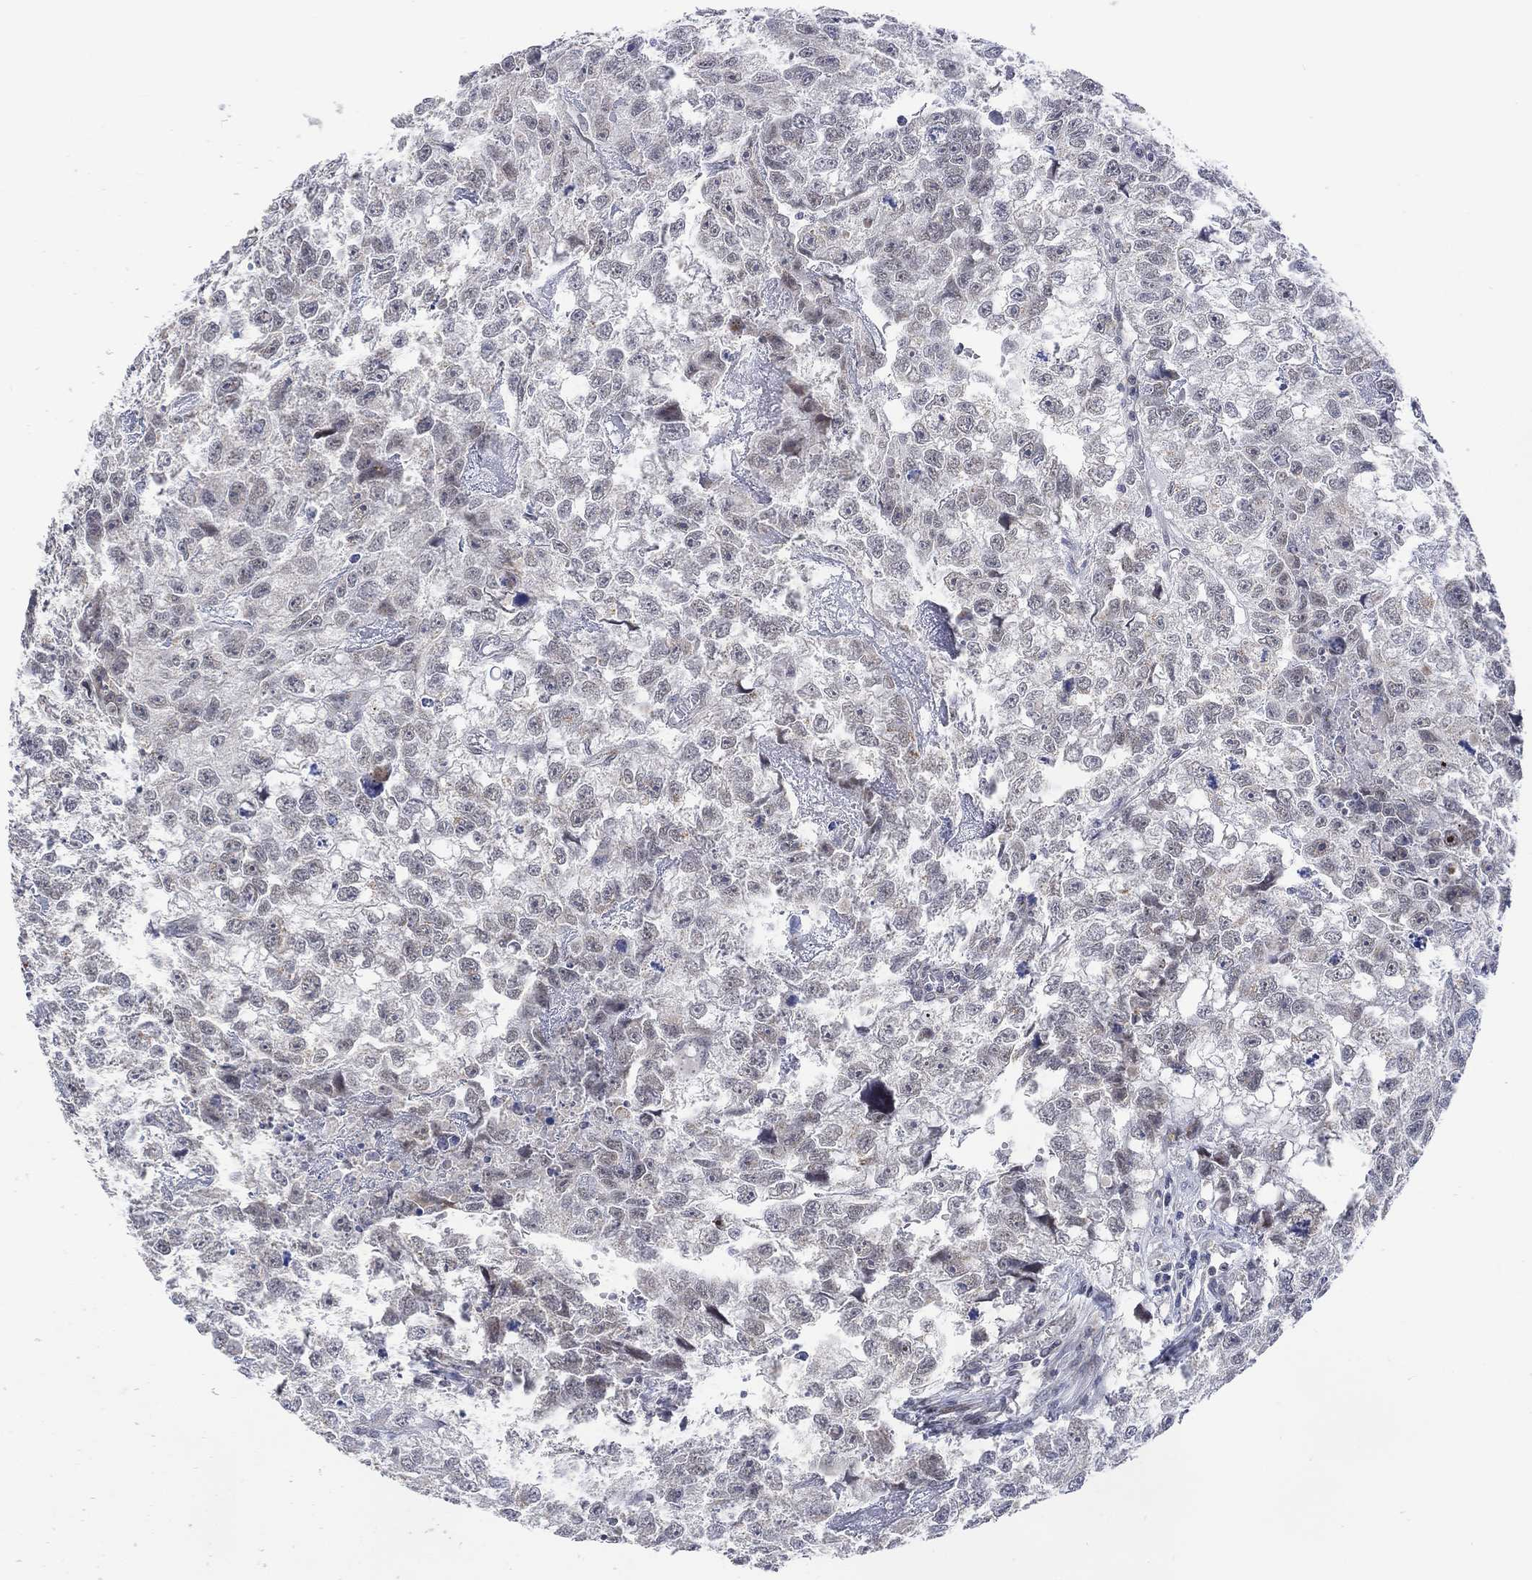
{"staining": {"intensity": "negative", "quantity": "none", "location": "none"}, "tissue": "testis cancer", "cell_type": "Tumor cells", "image_type": "cancer", "snomed": [{"axis": "morphology", "description": "Carcinoma, Embryonal, NOS"}, {"axis": "morphology", "description": "Teratoma, malignant, NOS"}, {"axis": "topography", "description": "Testis"}], "caption": "DAB (3,3'-diaminobenzidine) immunohistochemical staining of human testis cancer (malignant teratoma) demonstrates no significant positivity in tumor cells. (DAB IHC, high magnification).", "gene": "SLC48A1", "patient": {"sex": "male", "age": 44}}